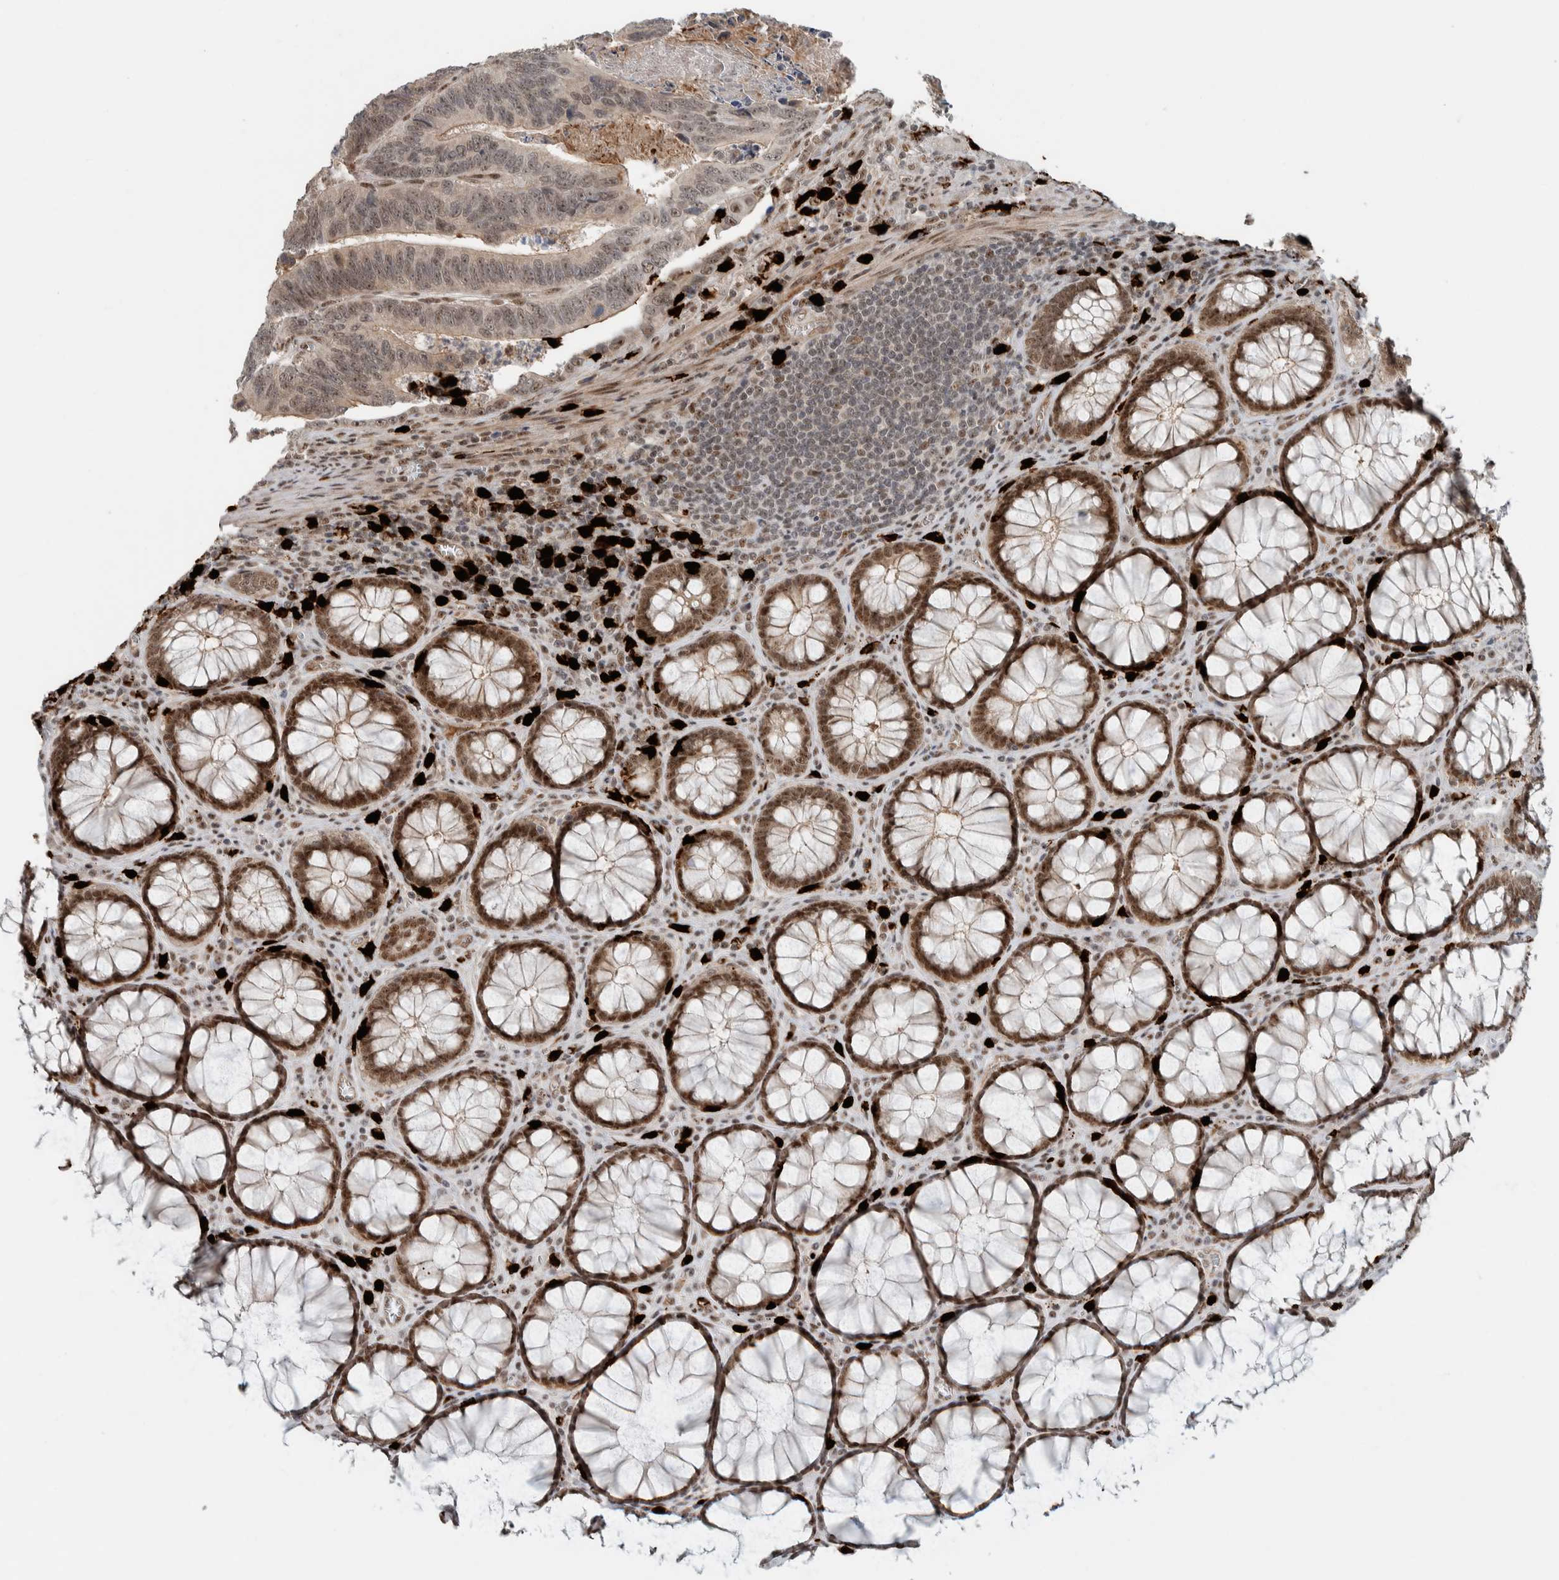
{"staining": {"intensity": "moderate", "quantity": ">75%", "location": "nuclear"}, "tissue": "colorectal cancer", "cell_type": "Tumor cells", "image_type": "cancer", "snomed": [{"axis": "morphology", "description": "Inflammation, NOS"}, {"axis": "morphology", "description": "Adenocarcinoma, NOS"}, {"axis": "topography", "description": "Colon"}], "caption": "Colorectal cancer was stained to show a protein in brown. There is medium levels of moderate nuclear positivity in about >75% of tumor cells.", "gene": "ZFP91", "patient": {"sex": "male", "age": 72}}